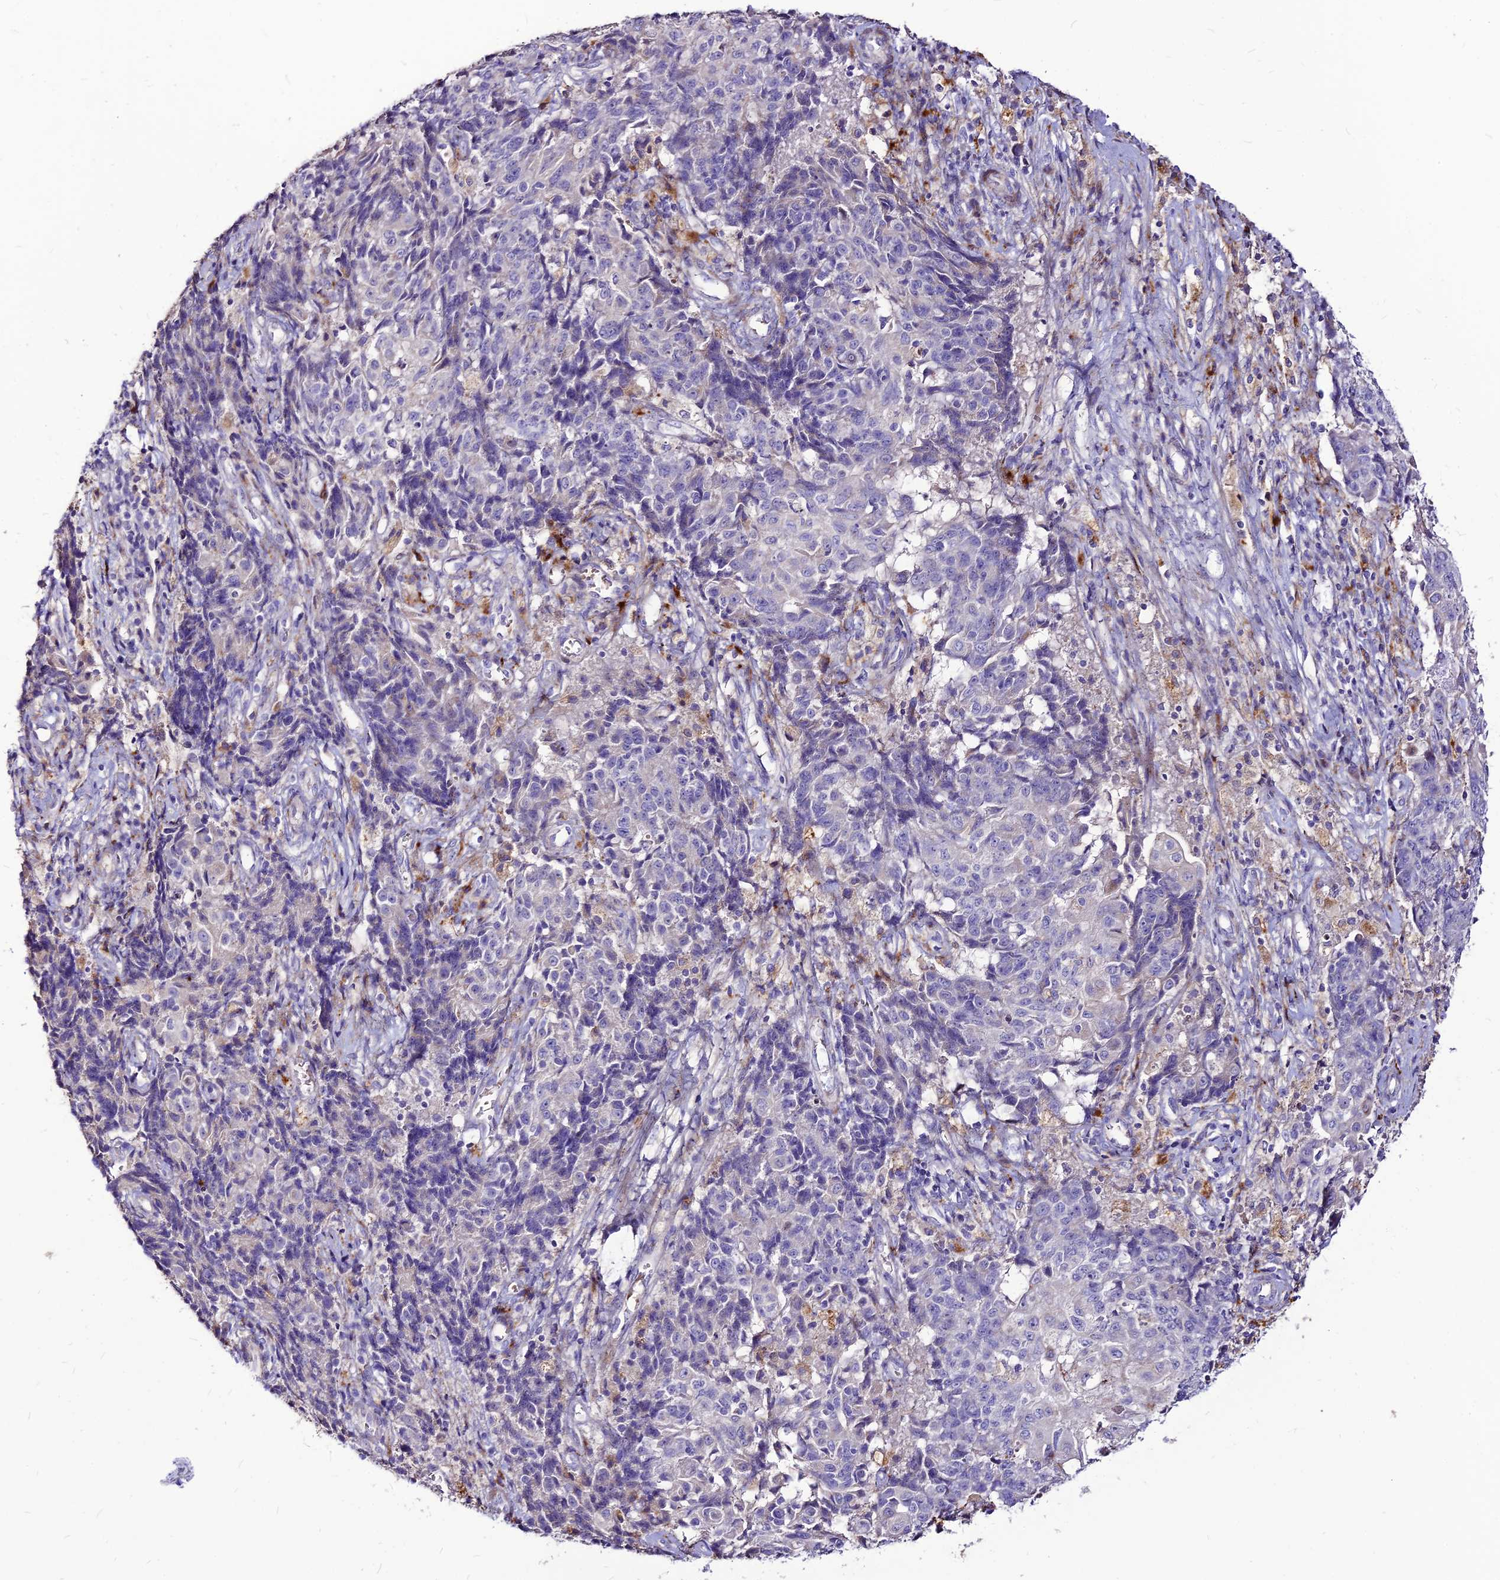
{"staining": {"intensity": "negative", "quantity": "none", "location": "none"}, "tissue": "ovarian cancer", "cell_type": "Tumor cells", "image_type": "cancer", "snomed": [{"axis": "morphology", "description": "Carcinoma, endometroid"}, {"axis": "topography", "description": "Ovary"}], "caption": "The micrograph reveals no significant positivity in tumor cells of ovarian cancer (endometroid carcinoma).", "gene": "RIMOC1", "patient": {"sex": "female", "age": 42}}